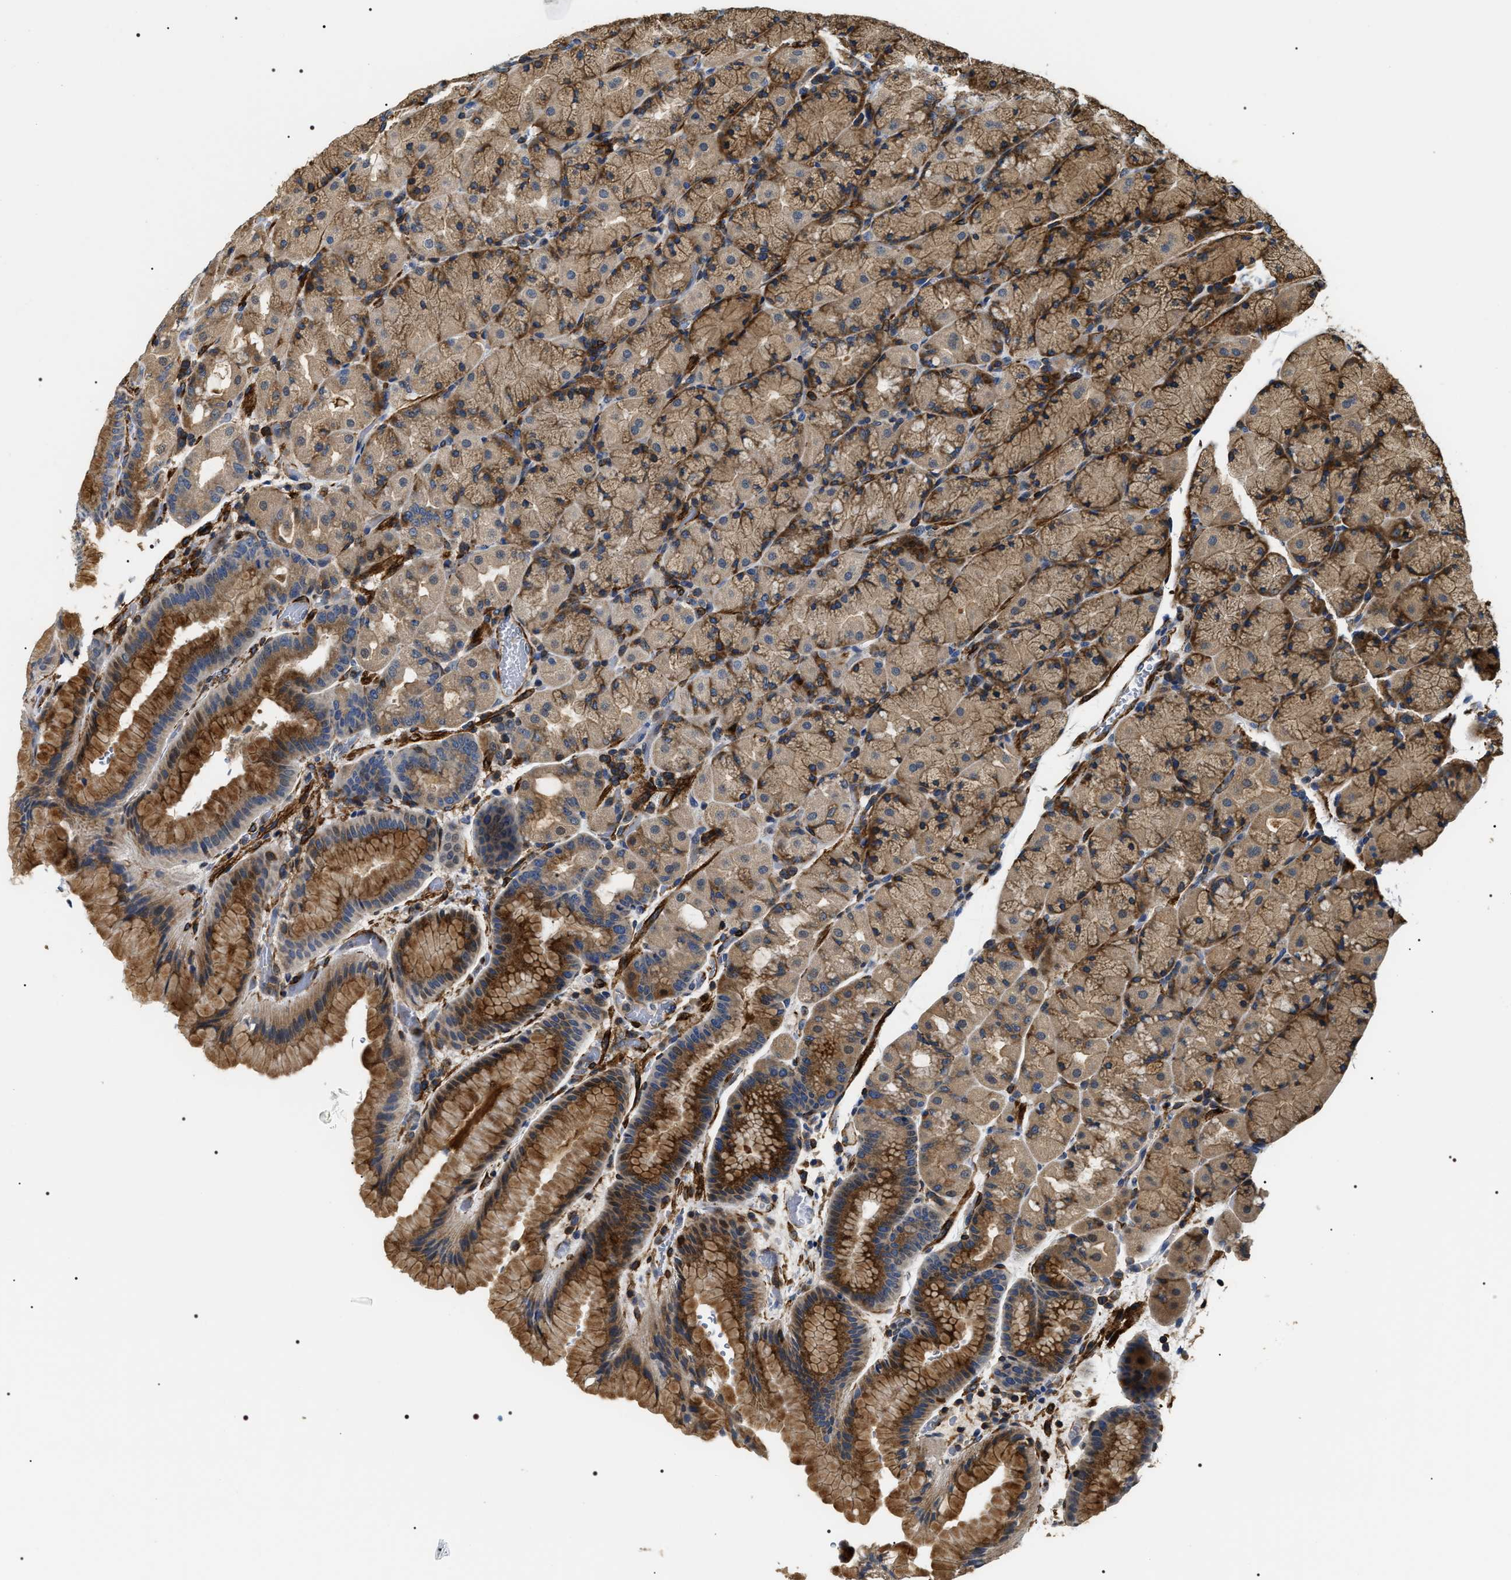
{"staining": {"intensity": "moderate", "quantity": ">75%", "location": "cytoplasmic/membranous"}, "tissue": "stomach", "cell_type": "Glandular cells", "image_type": "normal", "snomed": [{"axis": "morphology", "description": "Normal tissue, NOS"}, {"axis": "morphology", "description": "Carcinoid, malignant, NOS"}, {"axis": "topography", "description": "Stomach, upper"}], "caption": "Immunohistochemical staining of unremarkable human stomach reveals >75% levels of moderate cytoplasmic/membranous protein expression in approximately >75% of glandular cells. The staining was performed using DAB to visualize the protein expression in brown, while the nuclei were stained in blue with hematoxylin (Magnification: 20x).", "gene": "ZC3HAV1L", "patient": {"sex": "male", "age": 39}}